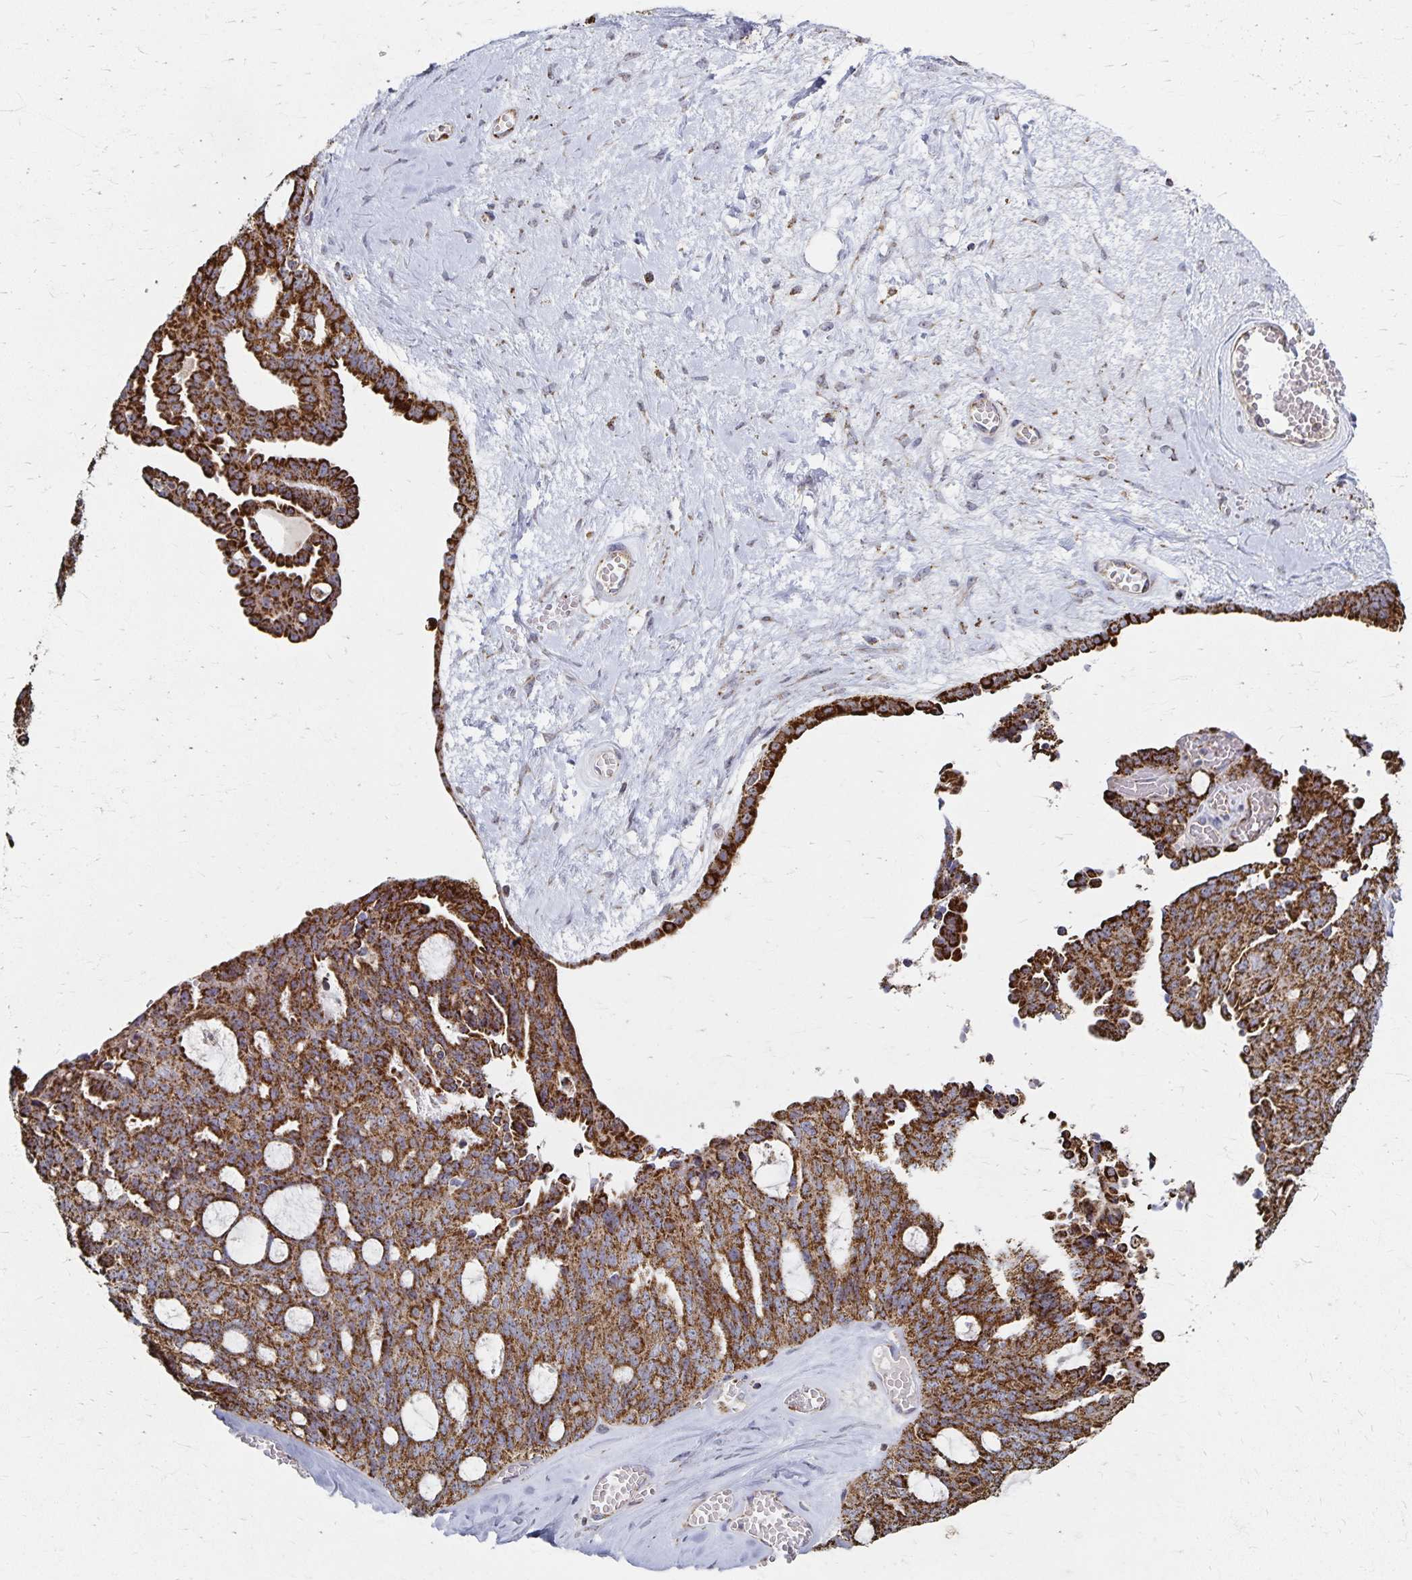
{"staining": {"intensity": "strong", "quantity": ">75%", "location": "cytoplasmic/membranous"}, "tissue": "ovarian cancer", "cell_type": "Tumor cells", "image_type": "cancer", "snomed": [{"axis": "morphology", "description": "Cystadenocarcinoma, serous, NOS"}, {"axis": "topography", "description": "Ovary"}], "caption": "This micrograph demonstrates immunohistochemistry (IHC) staining of serous cystadenocarcinoma (ovarian), with high strong cytoplasmic/membranous expression in about >75% of tumor cells.", "gene": "DYRK4", "patient": {"sex": "female", "age": 71}}